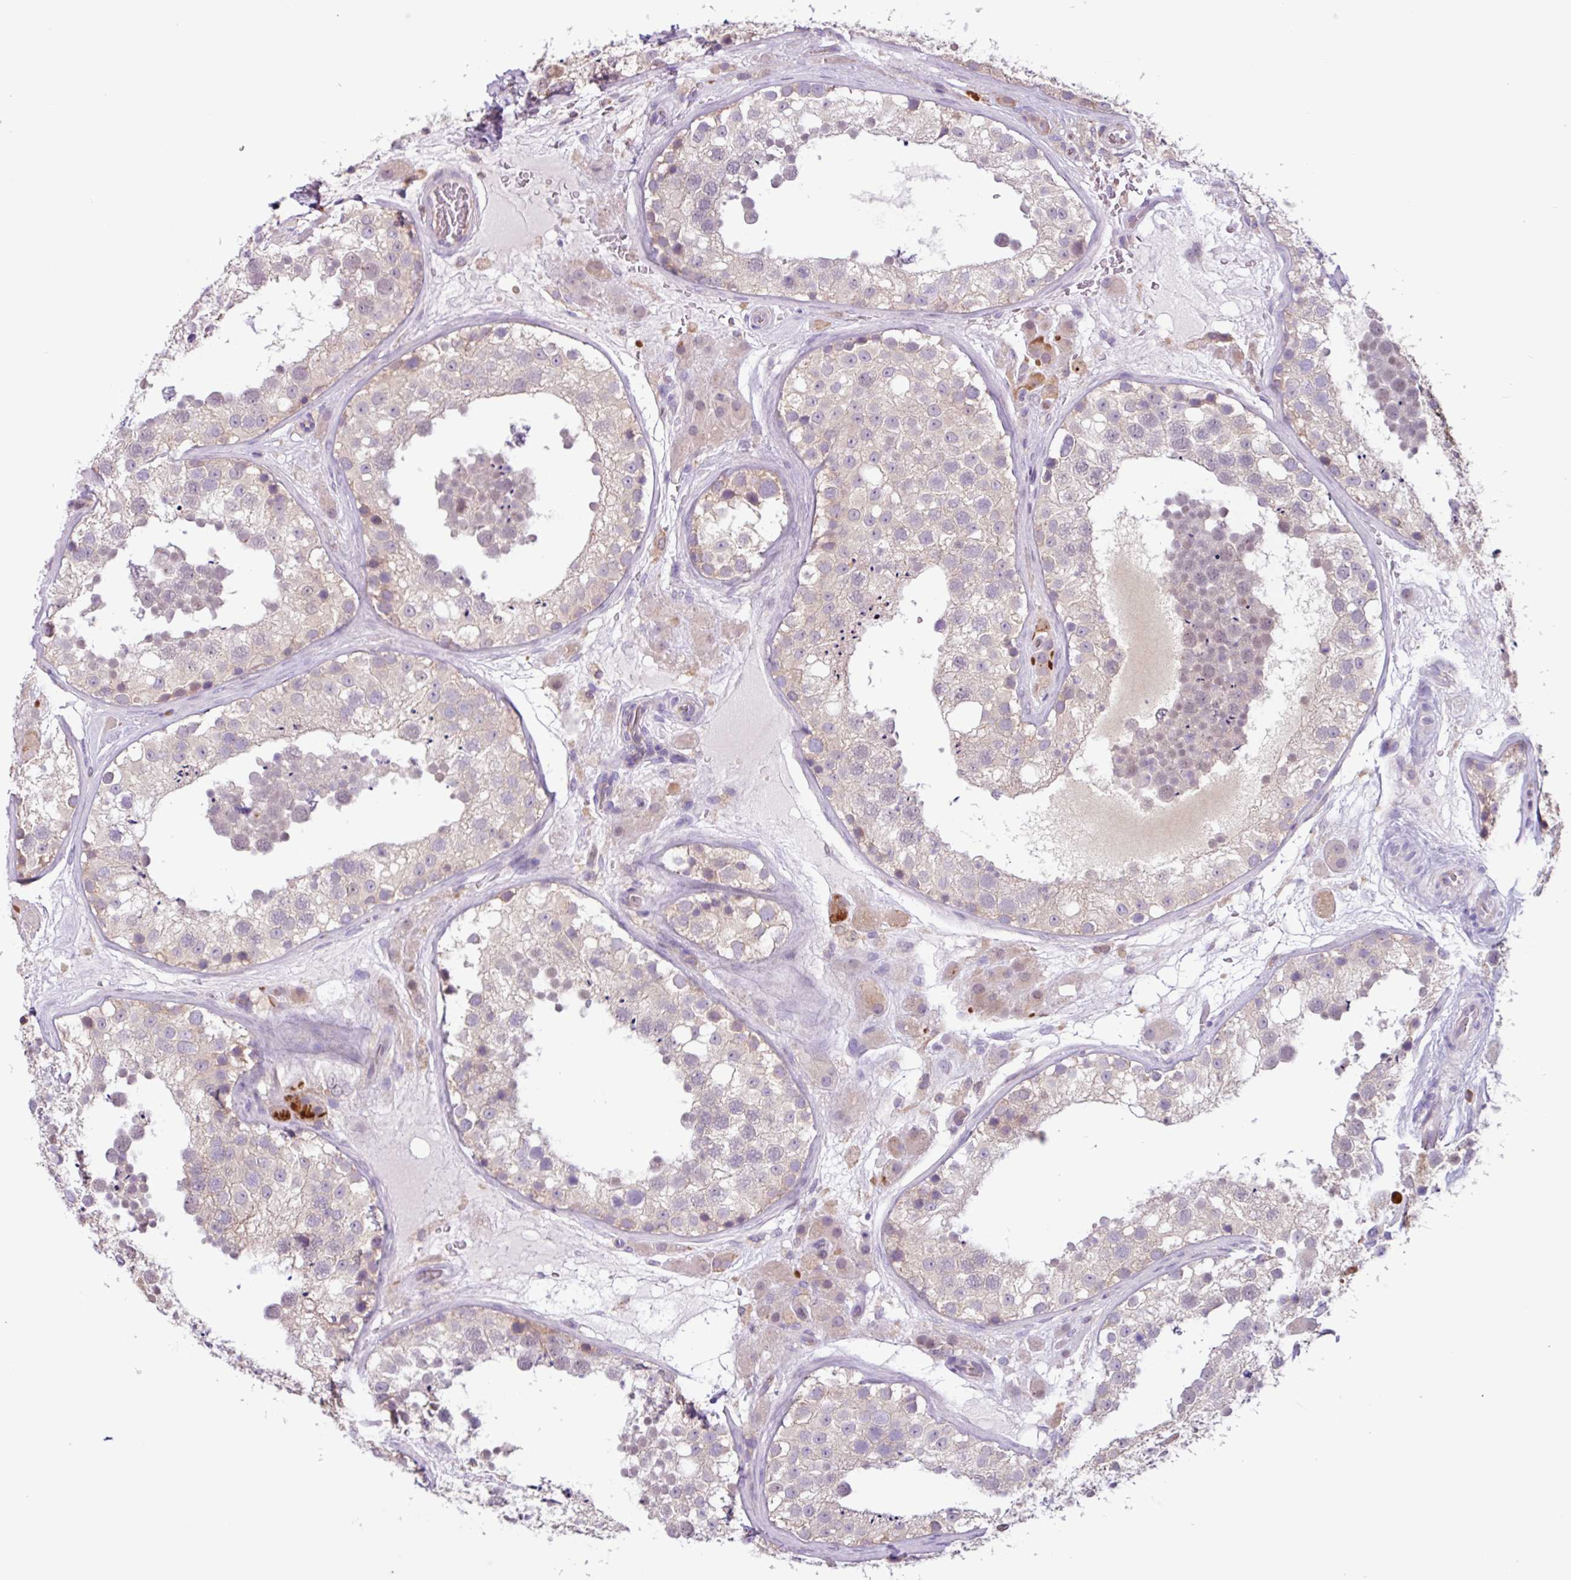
{"staining": {"intensity": "negative", "quantity": "none", "location": "none"}, "tissue": "testis", "cell_type": "Cells in seminiferous ducts", "image_type": "normal", "snomed": [{"axis": "morphology", "description": "Normal tissue, NOS"}, {"axis": "topography", "description": "Testis"}], "caption": "Micrograph shows no significant protein expression in cells in seminiferous ducts of normal testis.", "gene": "ACTR3B", "patient": {"sex": "male", "age": 26}}